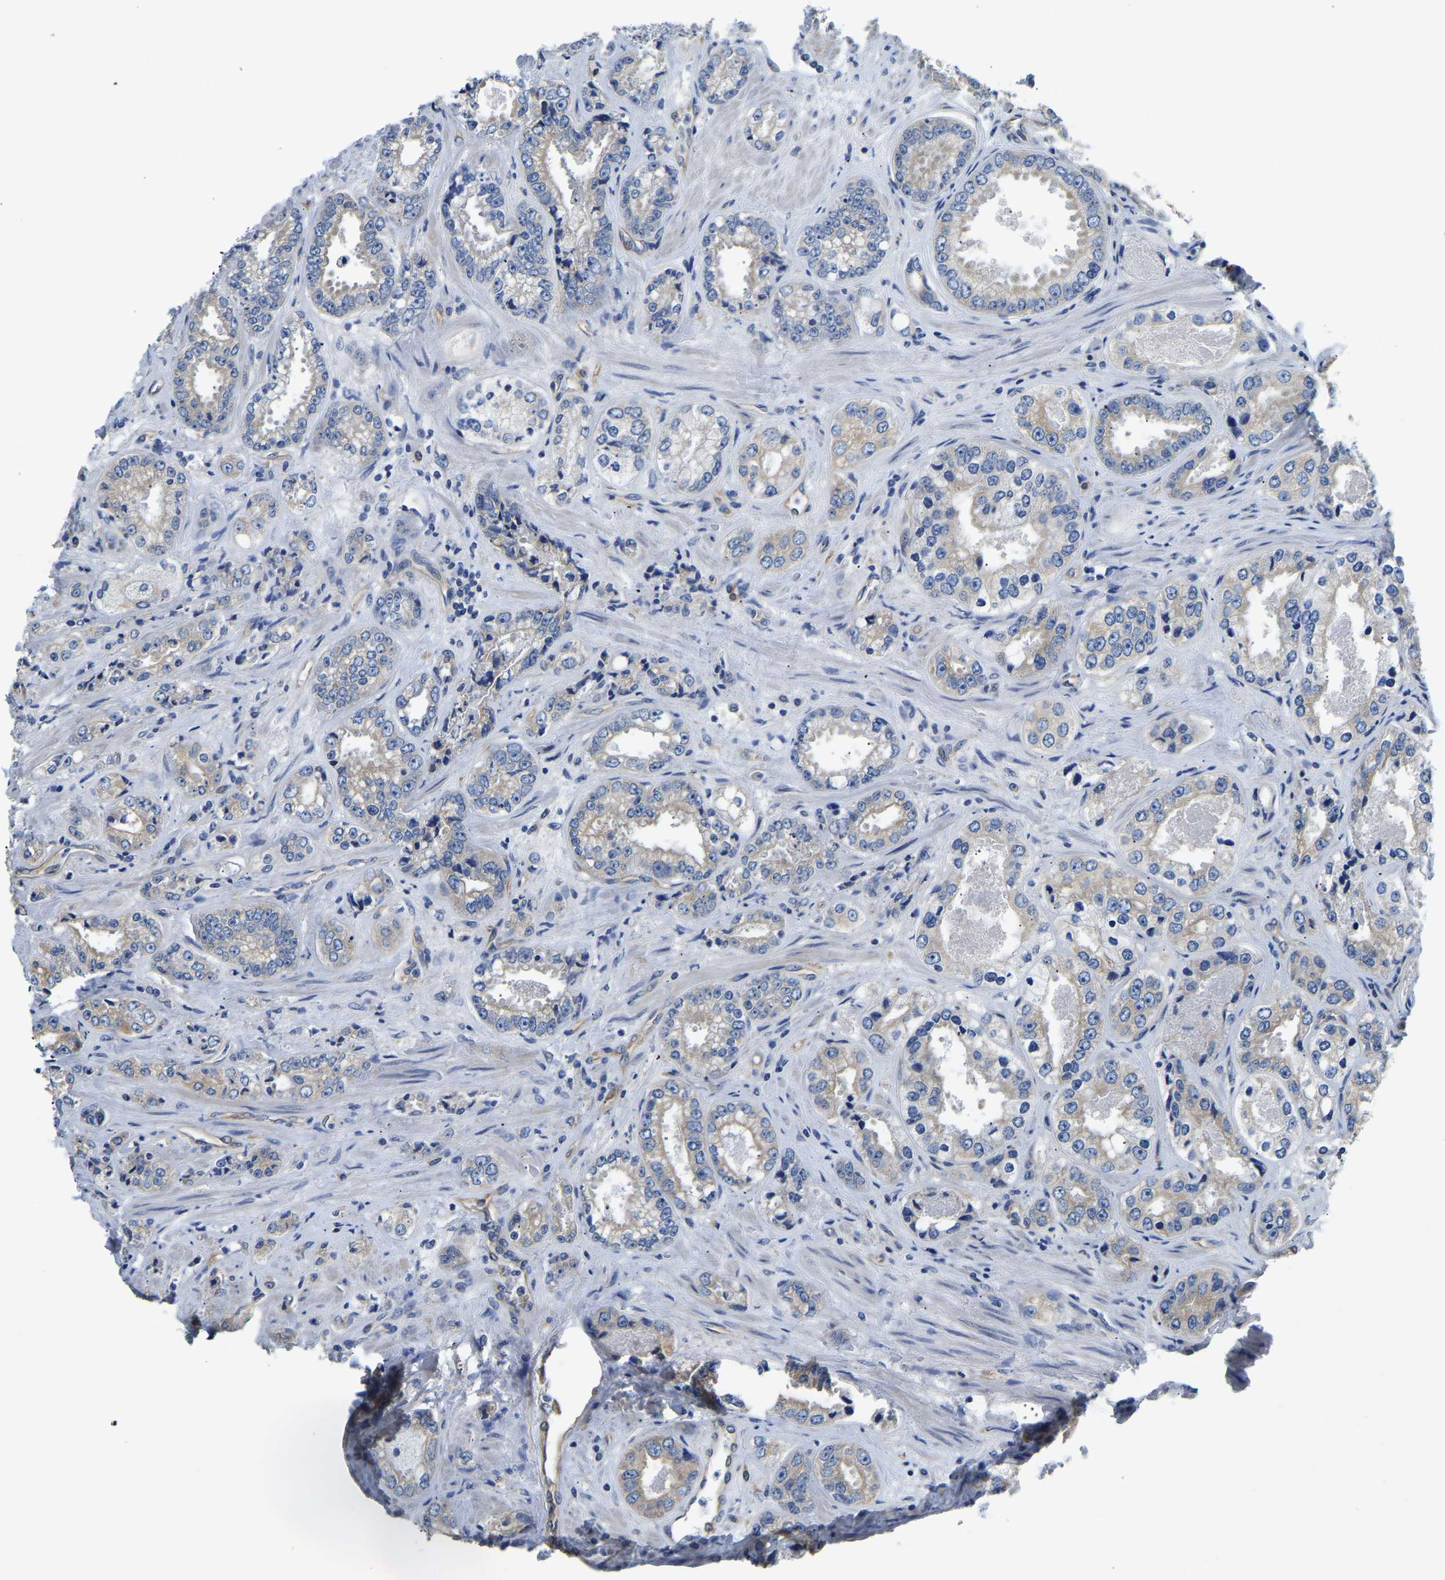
{"staining": {"intensity": "negative", "quantity": "none", "location": "none"}, "tissue": "prostate cancer", "cell_type": "Tumor cells", "image_type": "cancer", "snomed": [{"axis": "morphology", "description": "Adenocarcinoma, High grade"}, {"axis": "topography", "description": "Prostate"}], "caption": "DAB immunohistochemical staining of human adenocarcinoma (high-grade) (prostate) shows no significant staining in tumor cells. Brightfield microscopy of IHC stained with DAB (brown) and hematoxylin (blue), captured at high magnification.", "gene": "CSDE1", "patient": {"sex": "male", "age": 61}}